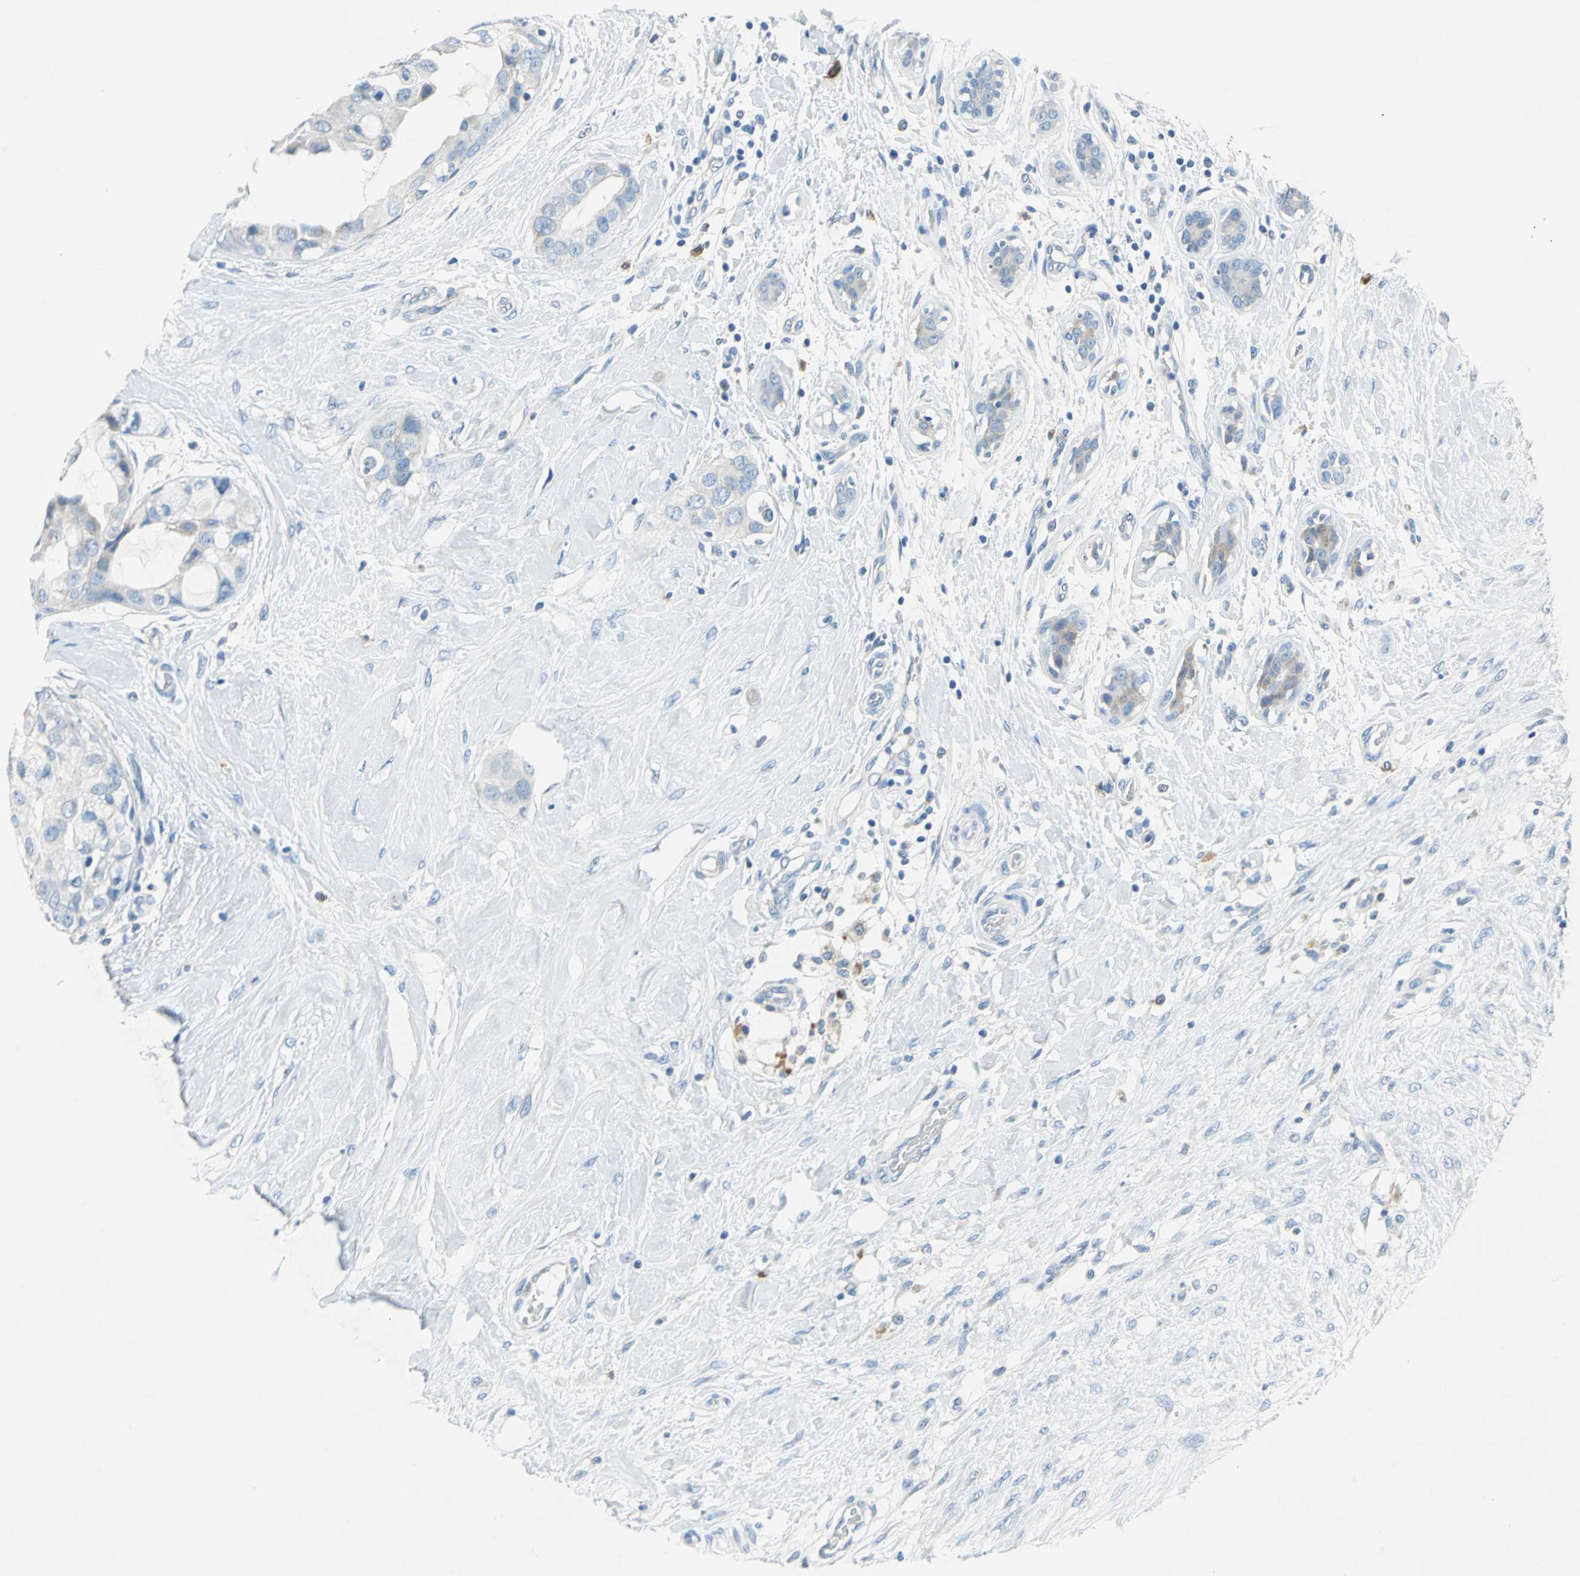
{"staining": {"intensity": "negative", "quantity": "none", "location": "none"}, "tissue": "breast cancer", "cell_type": "Tumor cells", "image_type": "cancer", "snomed": [{"axis": "morphology", "description": "Duct carcinoma"}, {"axis": "topography", "description": "Breast"}], "caption": "Tumor cells show no significant staining in infiltrating ductal carcinoma (breast).", "gene": "TEX264", "patient": {"sex": "female", "age": 40}}